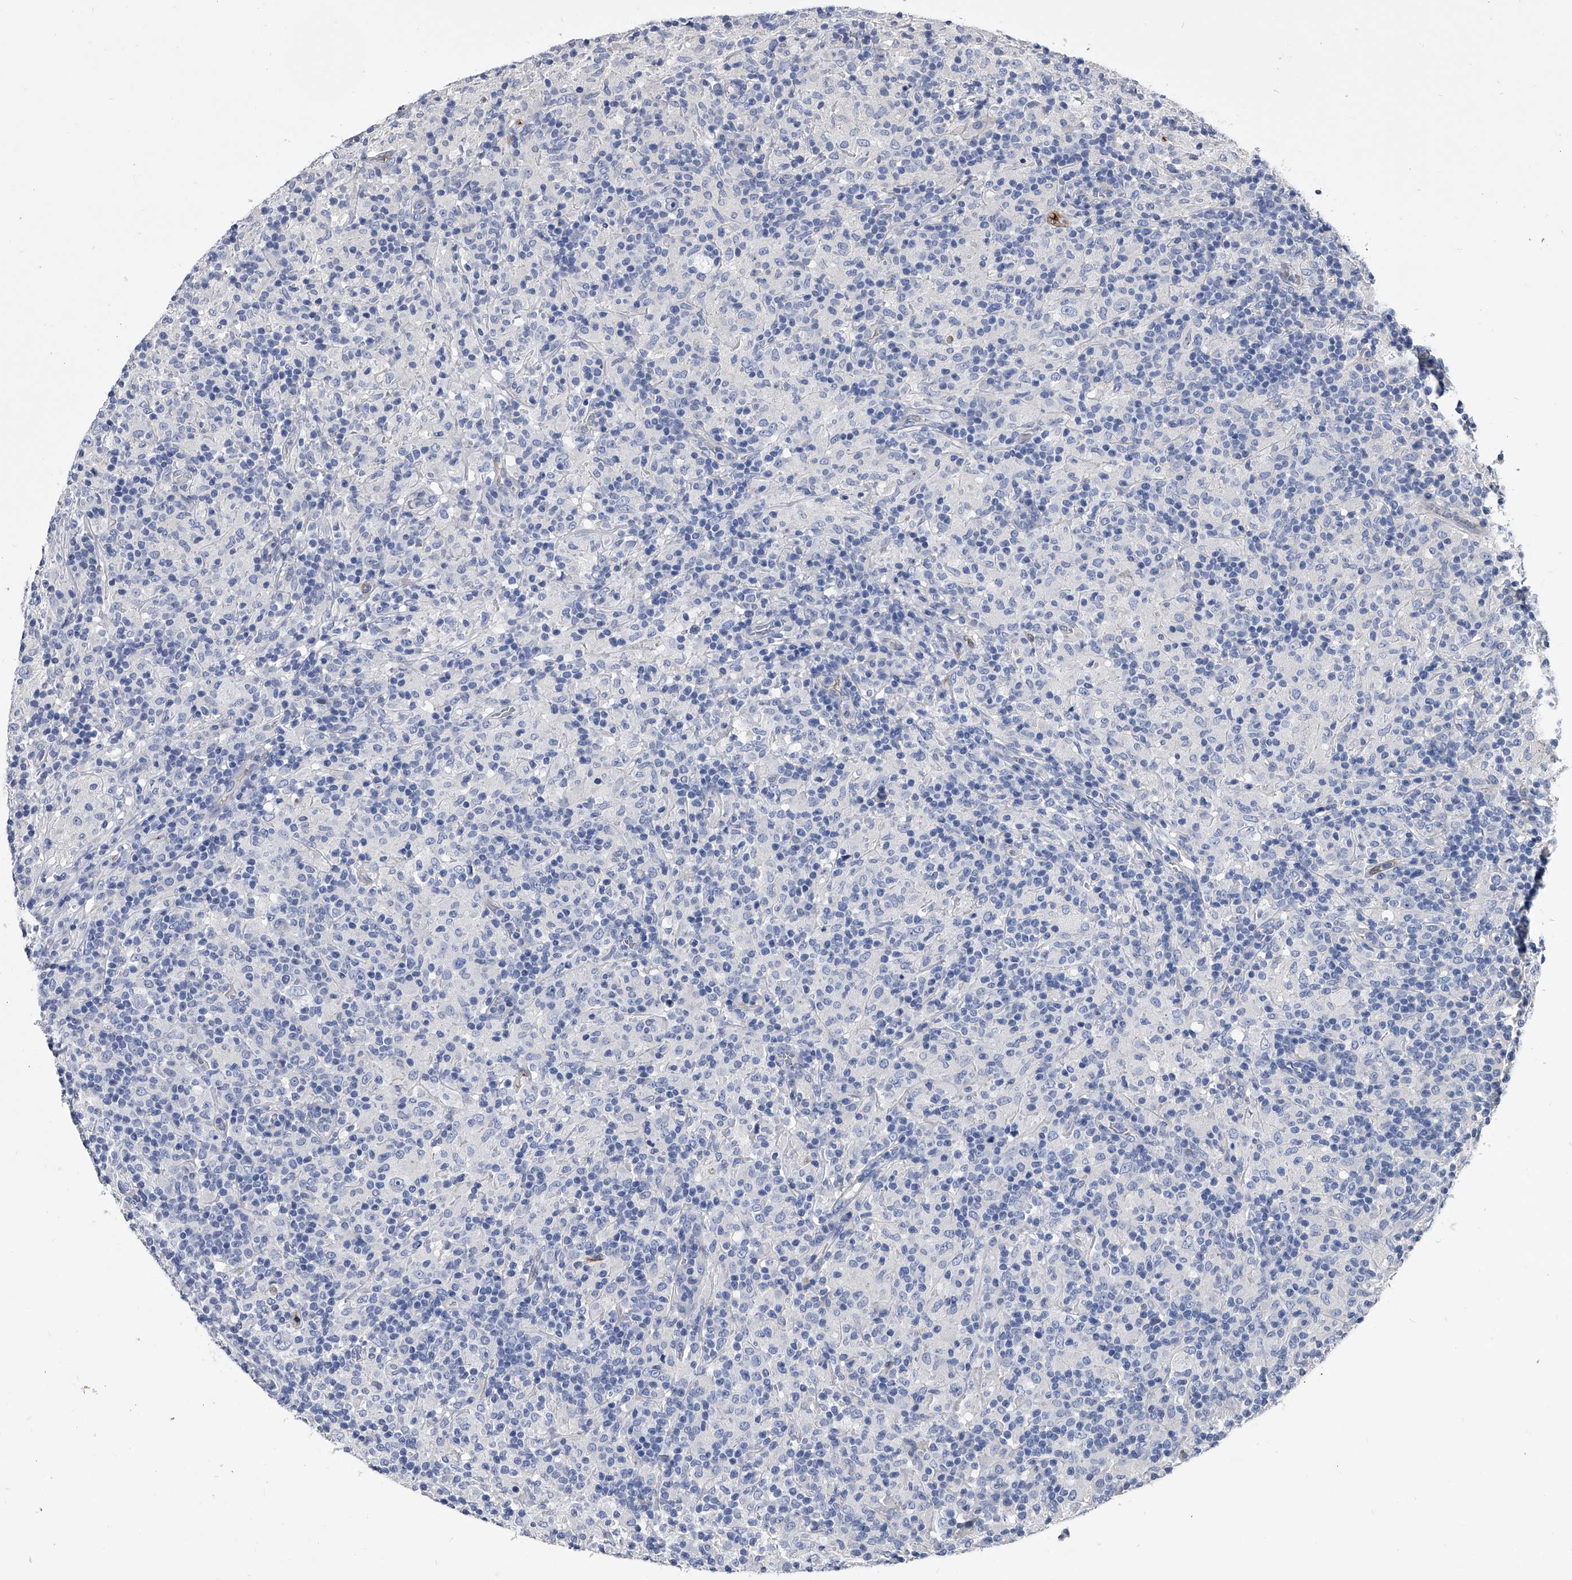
{"staining": {"intensity": "negative", "quantity": "none", "location": "none"}, "tissue": "lymphoma", "cell_type": "Tumor cells", "image_type": "cancer", "snomed": [{"axis": "morphology", "description": "Hodgkin's disease, NOS"}, {"axis": "topography", "description": "Lymph node"}], "caption": "This is a image of immunohistochemistry staining of lymphoma, which shows no positivity in tumor cells. The staining was performed using DAB (3,3'-diaminobenzidine) to visualize the protein expression in brown, while the nuclei were stained in blue with hematoxylin (Magnification: 20x).", "gene": "EFCAB7", "patient": {"sex": "male", "age": 70}}